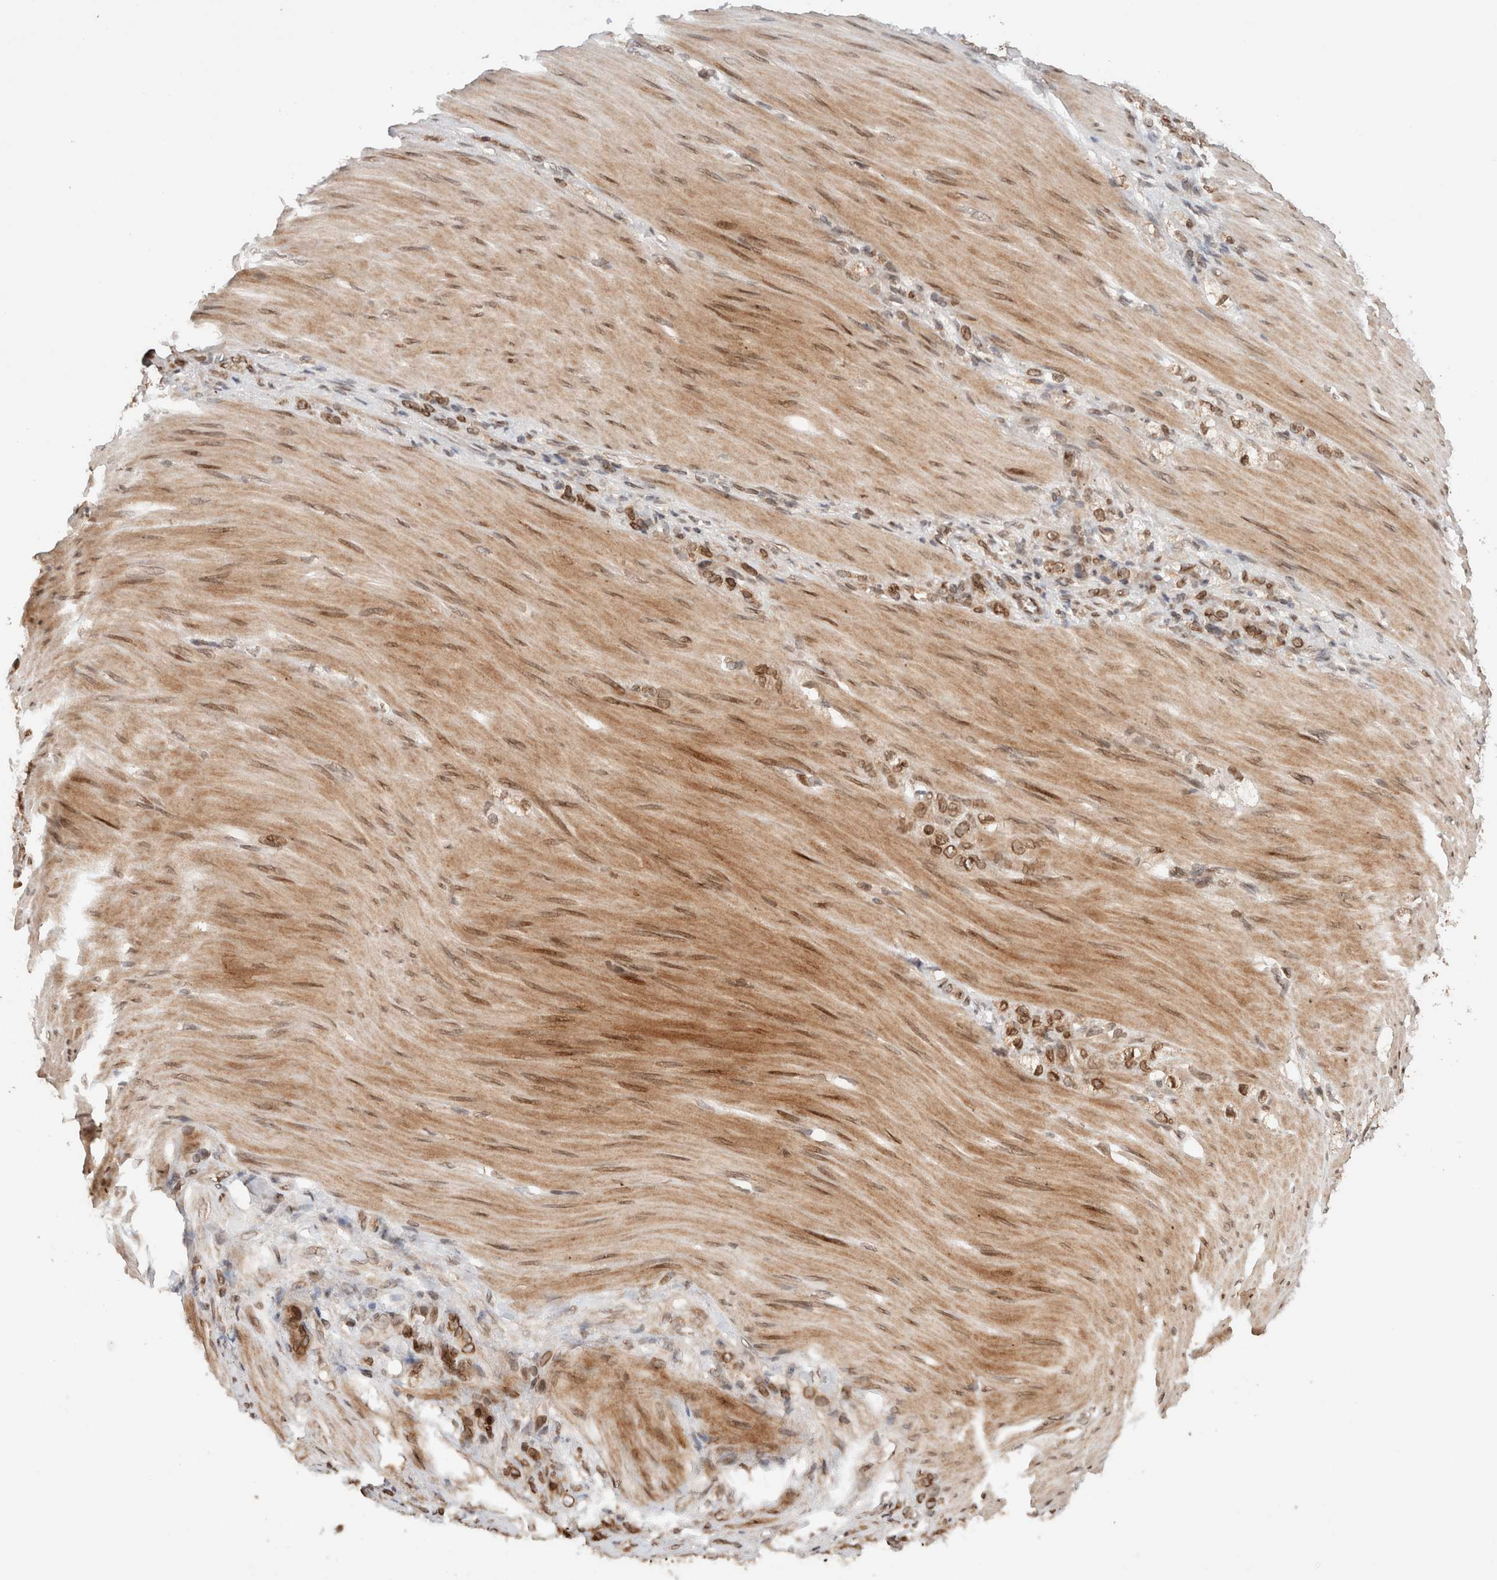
{"staining": {"intensity": "moderate", "quantity": ">75%", "location": "cytoplasmic/membranous,nuclear"}, "tissue": "stomach cancer", "cell_type": "Tumor cells", "image_type": "cancer", "snomed": [{"axis": "morphology", "description": "Normal tissue, NOS"}, {"axis": "morphology", "description": "Adenocarcinoma, NOS"}, {"axis": "topography", "description": "Stomach"}], "caption": "IHC (DAB (3,3'-diaminobenzidine)) staining of adenocarcinoma (stomach) demonstrates moderate cytoplasmic/membranous and nuclear protein staining in approximately >75% of tumor cells.", "gene": "TPR", "patient": {"sex": "male", "age": 82}}